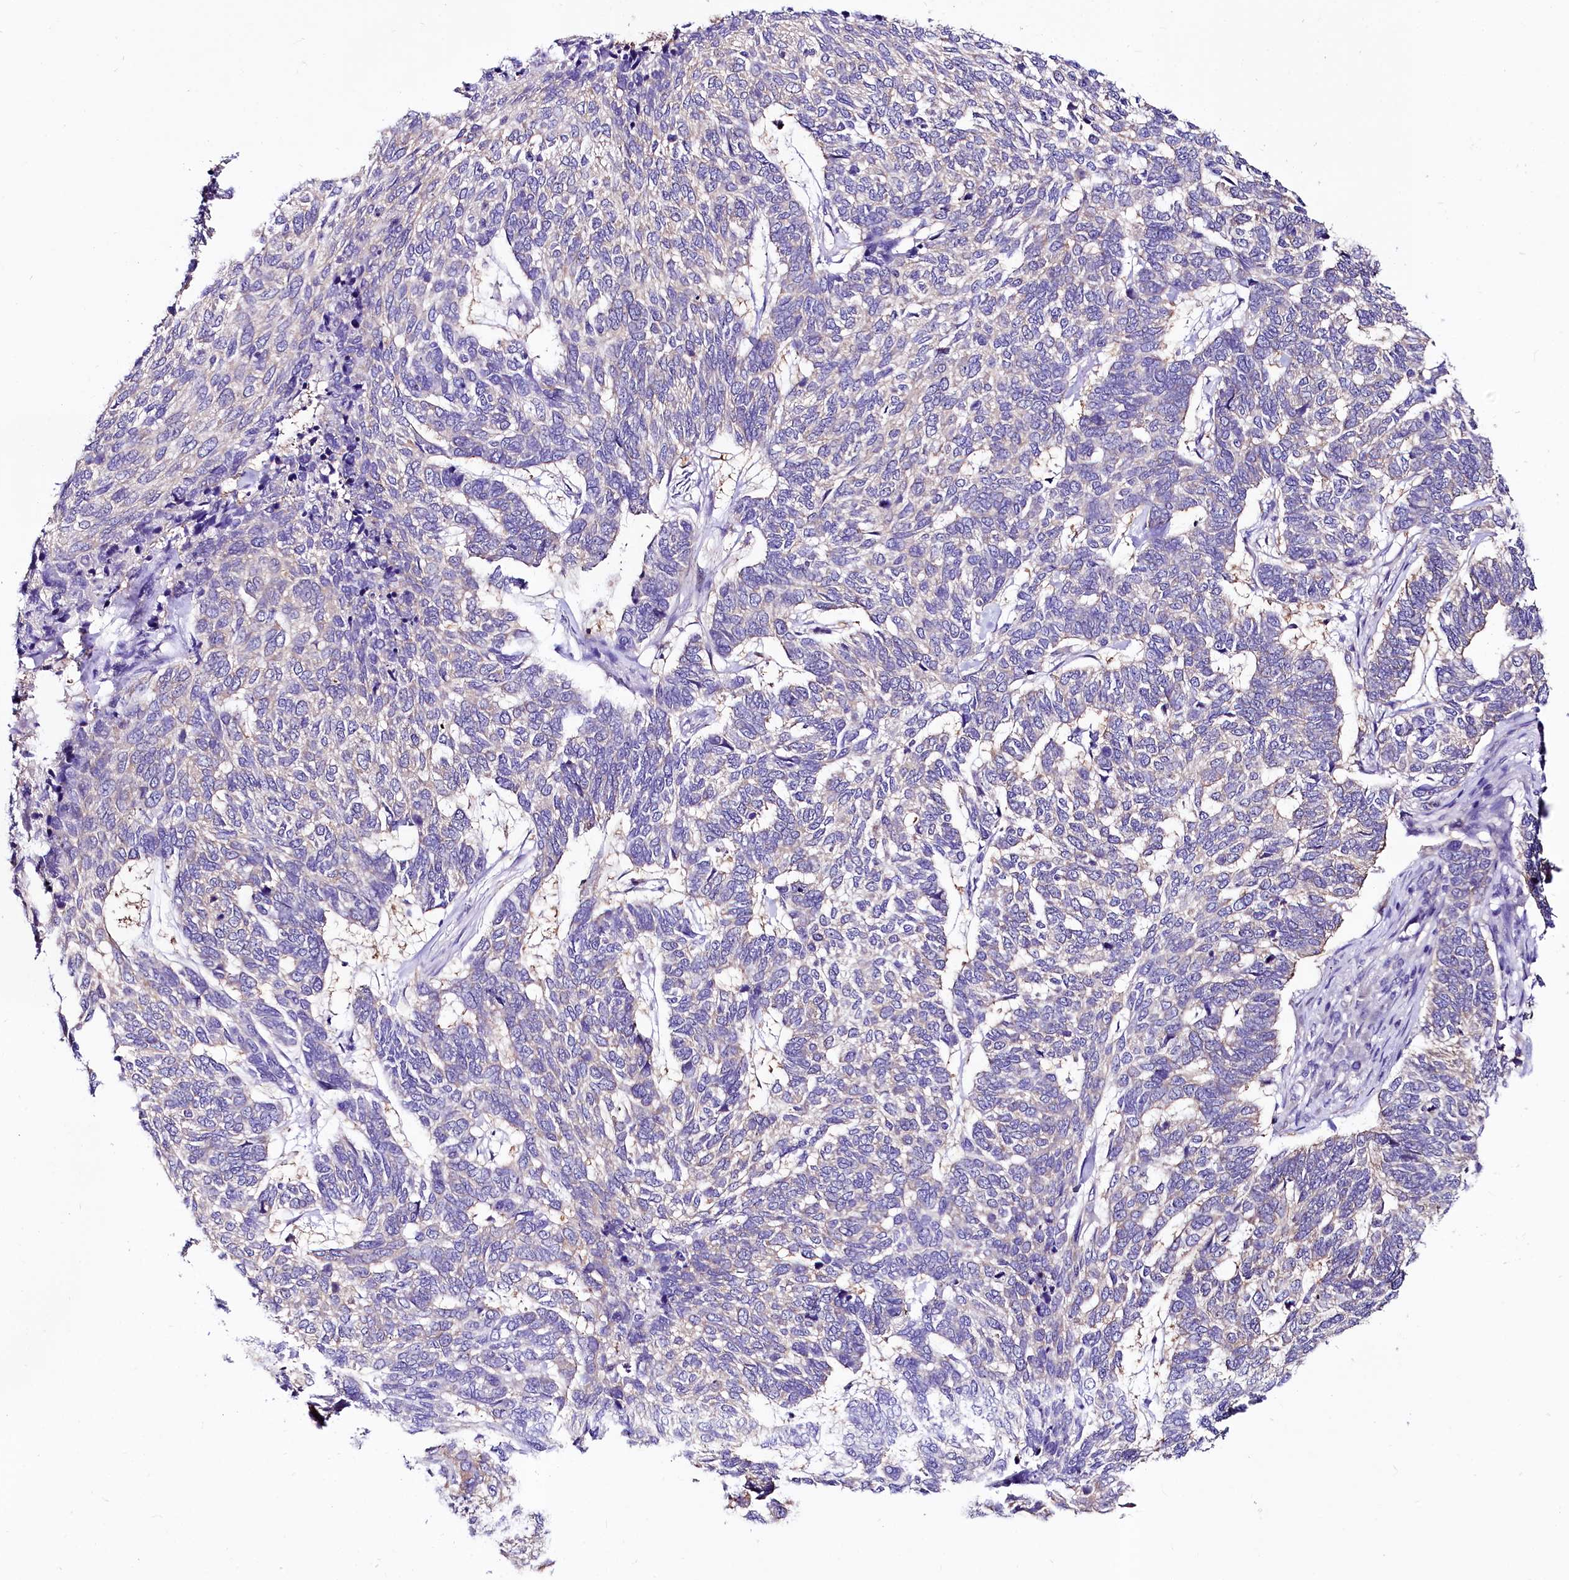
{"staining": {"intensity": "negative", "quantity": "none", "location": "none"}, "tissue": "skin cancer", "cell_type": "Tumor cells", "image_type": "cancer", "snomed": [{"axis": "morphology", "description": "Basal cell carcinoma"}, {"axis": "topography", "description": "Skin"}], "caption": "Histopathology image shows no significant protein positivity in tumor cells of basal cell carcinoma (skin). (DAB IHC with hematoxylin counter stain).", "gene": "ABHD5", "patient": {"sex": "female", "age": 65}}